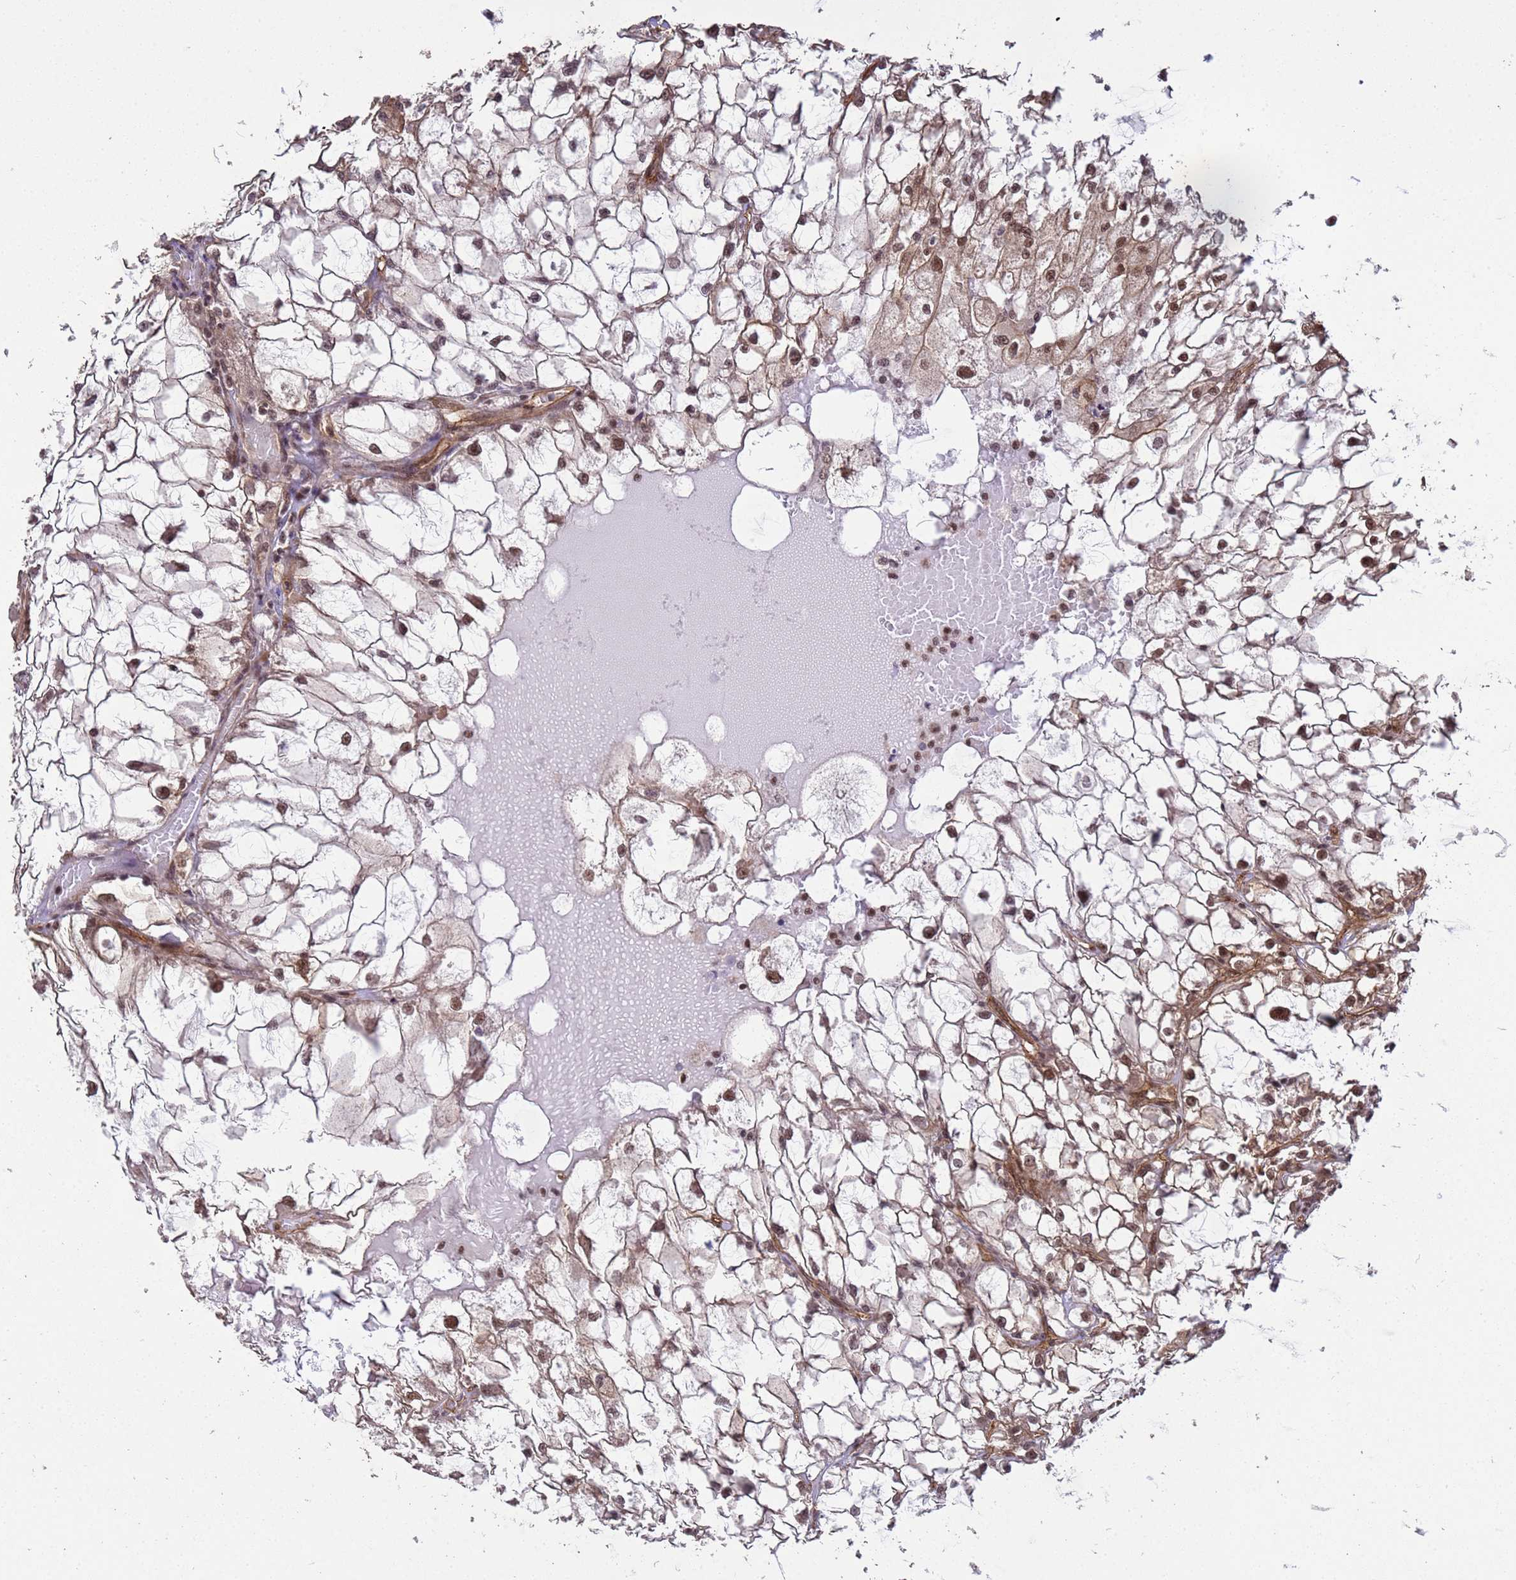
{"staining": {"intensity": "strong", "quantity": ">75%", "location": "nuclear"}, "tissue": "renal cancer", "cell_type": "Tumor cells", "image_type": "cancer", "snomed": [{"axis": "morphology", "description": "Adenocarcinoma, NOS"}, {"axis": "topography", "description": "Kidney"}], "caption": "Human adenocarcinoma (renal) stained for a protein (brown) reveals strong nuclear positive staining in about >75% of tumor cells.", "gene": "SYF2", "patient": {"sex": "female", "age": 69}}